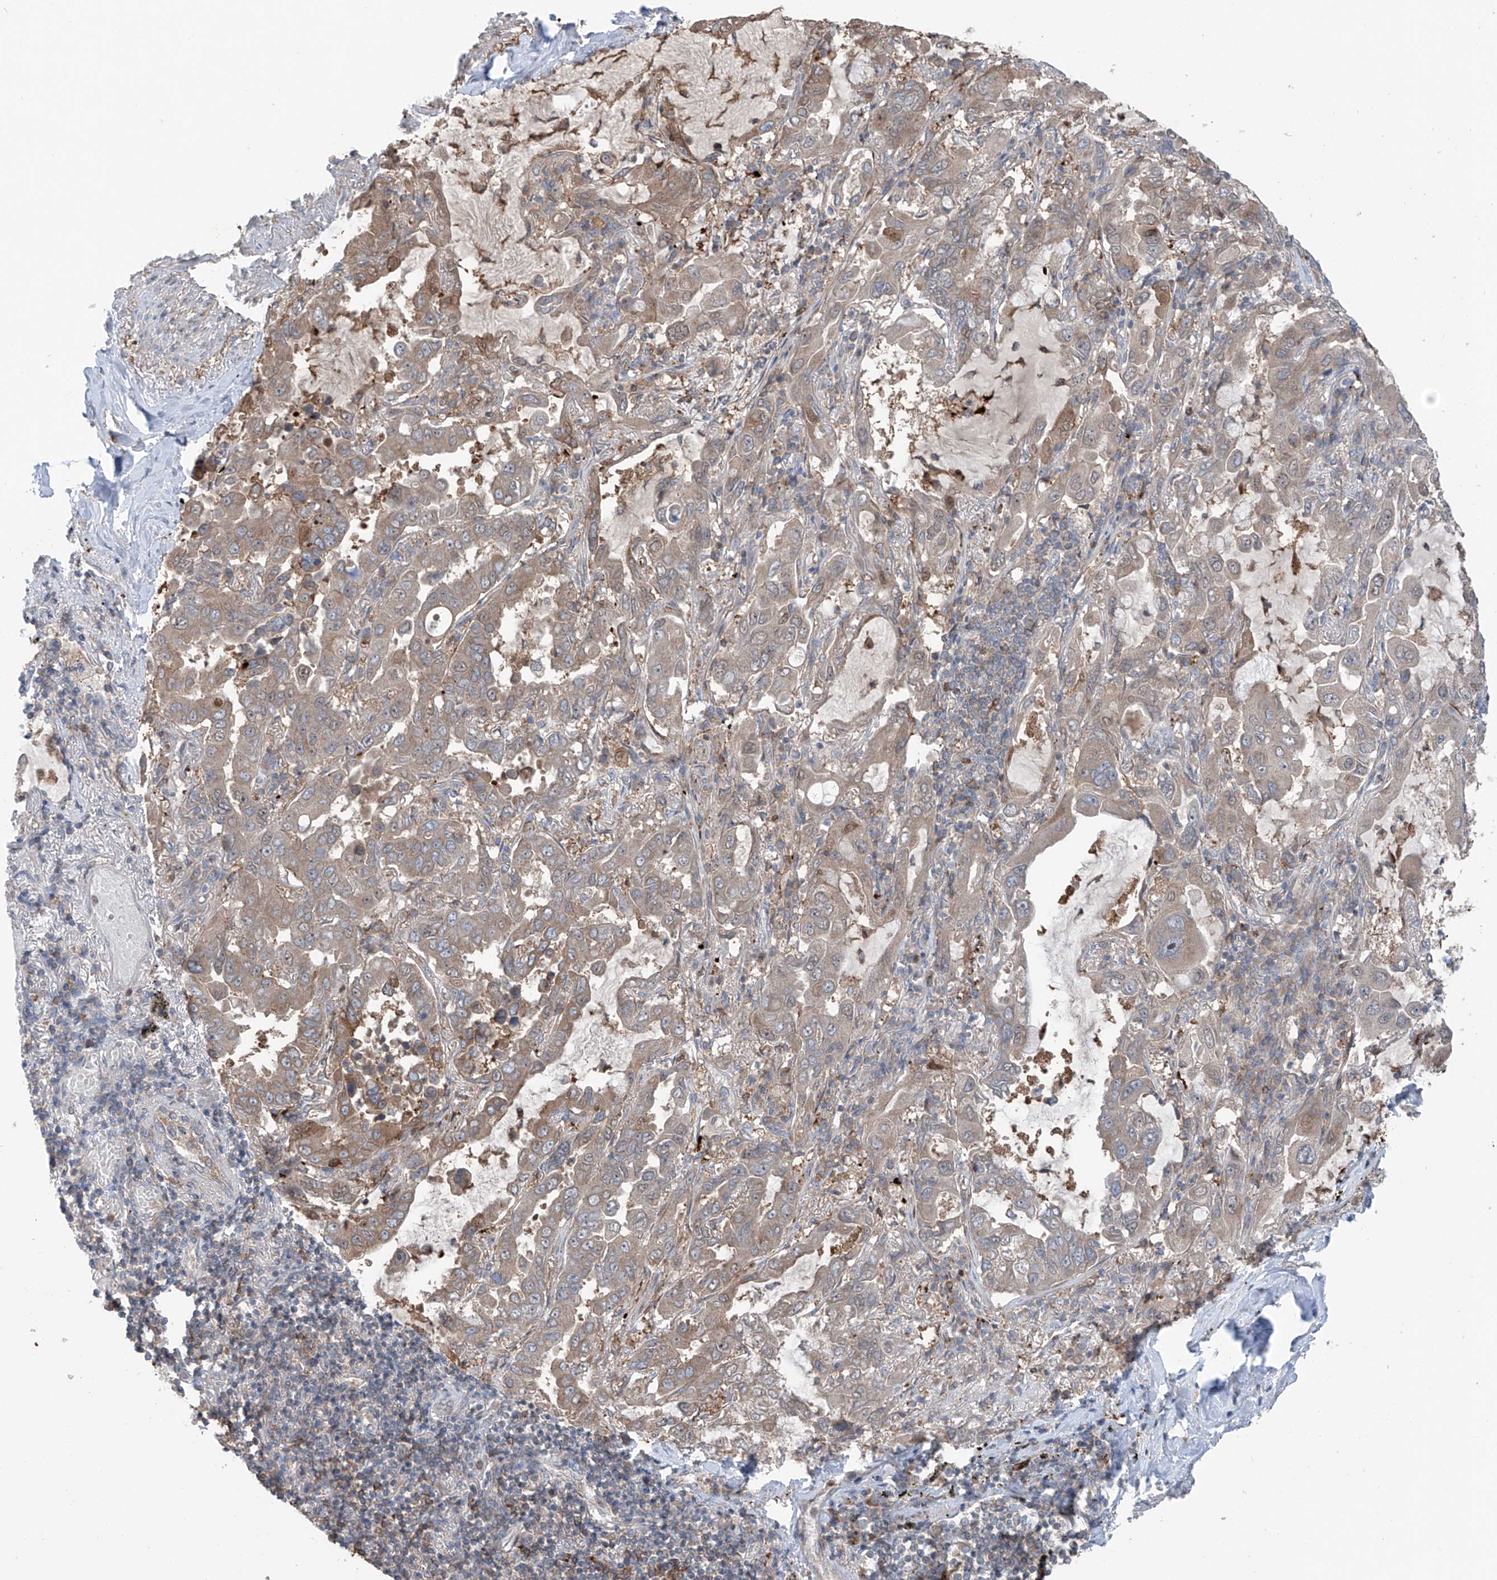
{"staining": {"intensity": "moderate", "quantity": ">75%", "location": "cytoplasmic/membranous"}, "tissue": "lung cancer", "cell_type": "Tumor cells", "image_type": "cancer", "snomed": [{"axis": "morphology", "description": "Adenocarcinoma, NOS"}, {"axis": "topography", "description": "Lung"}], "caption": "Immunohistochemical staining of lung cancer exhibits moderate cytoplasmic/membranous protein staining in about >75% of tumor cells. (DAB (3,3'-diaminobenzidine) IHC, brown staining for protein, blue staining for nuclei).", "gene": "SAMD3", "patient": {"sex": "male", "age": 64}}